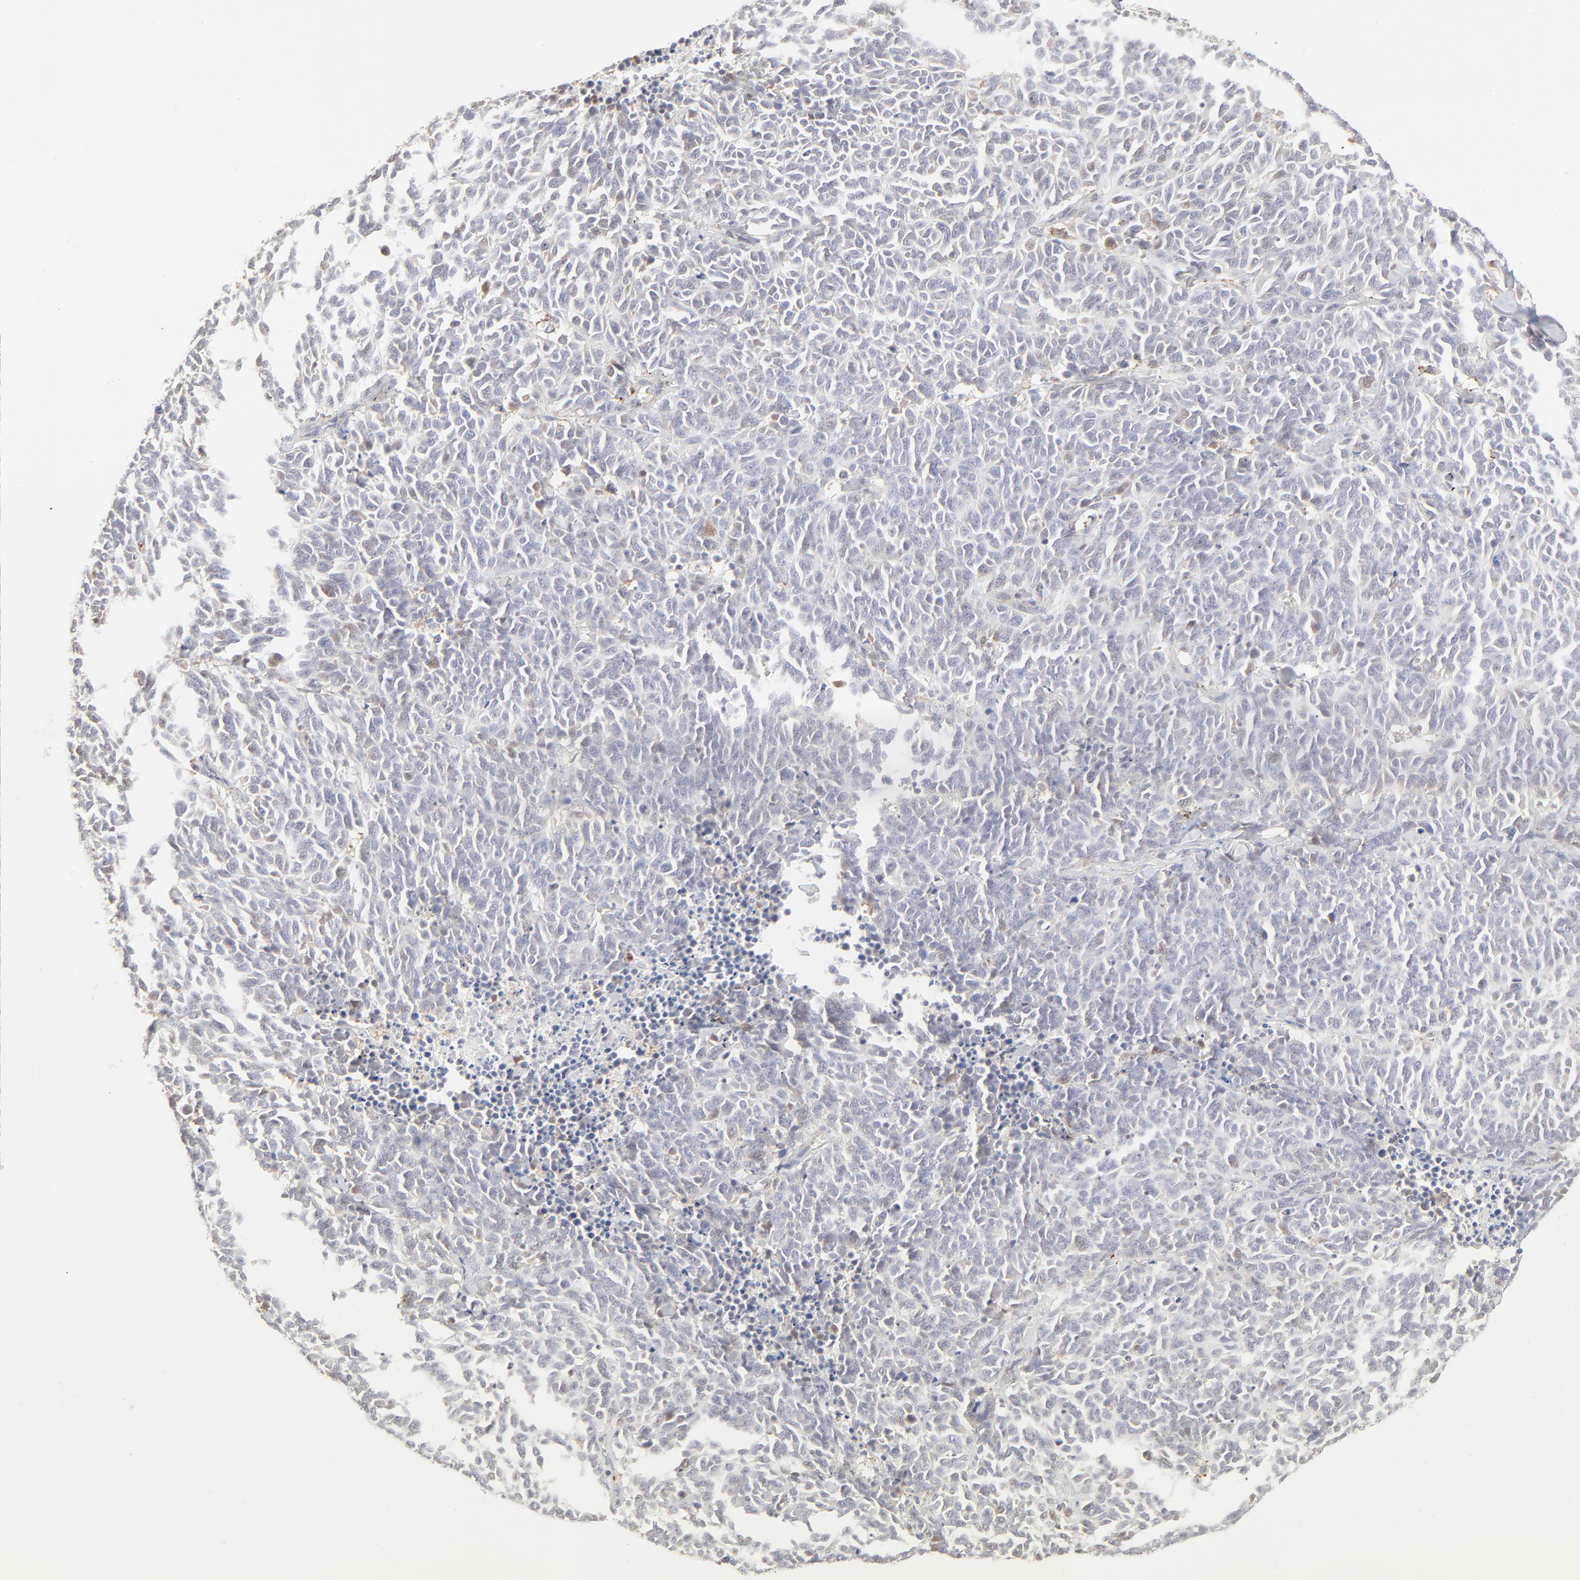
{"staining": {"intensity": "negative", "quantity": "none", "location": "none"}, "tissue": "lung cancer", "cell_type": "Tumor cells", "image_type": "cancer", "snomed": [{"axis": "morphology", "description": "Neoplasm, malignant, NOS"}, {"axis": "topography", "description": "Lung"}], "caption": "Immunohistochemical staining of human lung neoplasm (malignant) reveals no significant expression in tumor cells.", "gene": "CDK6", "patient": {"sex": "female", "age": 58}}